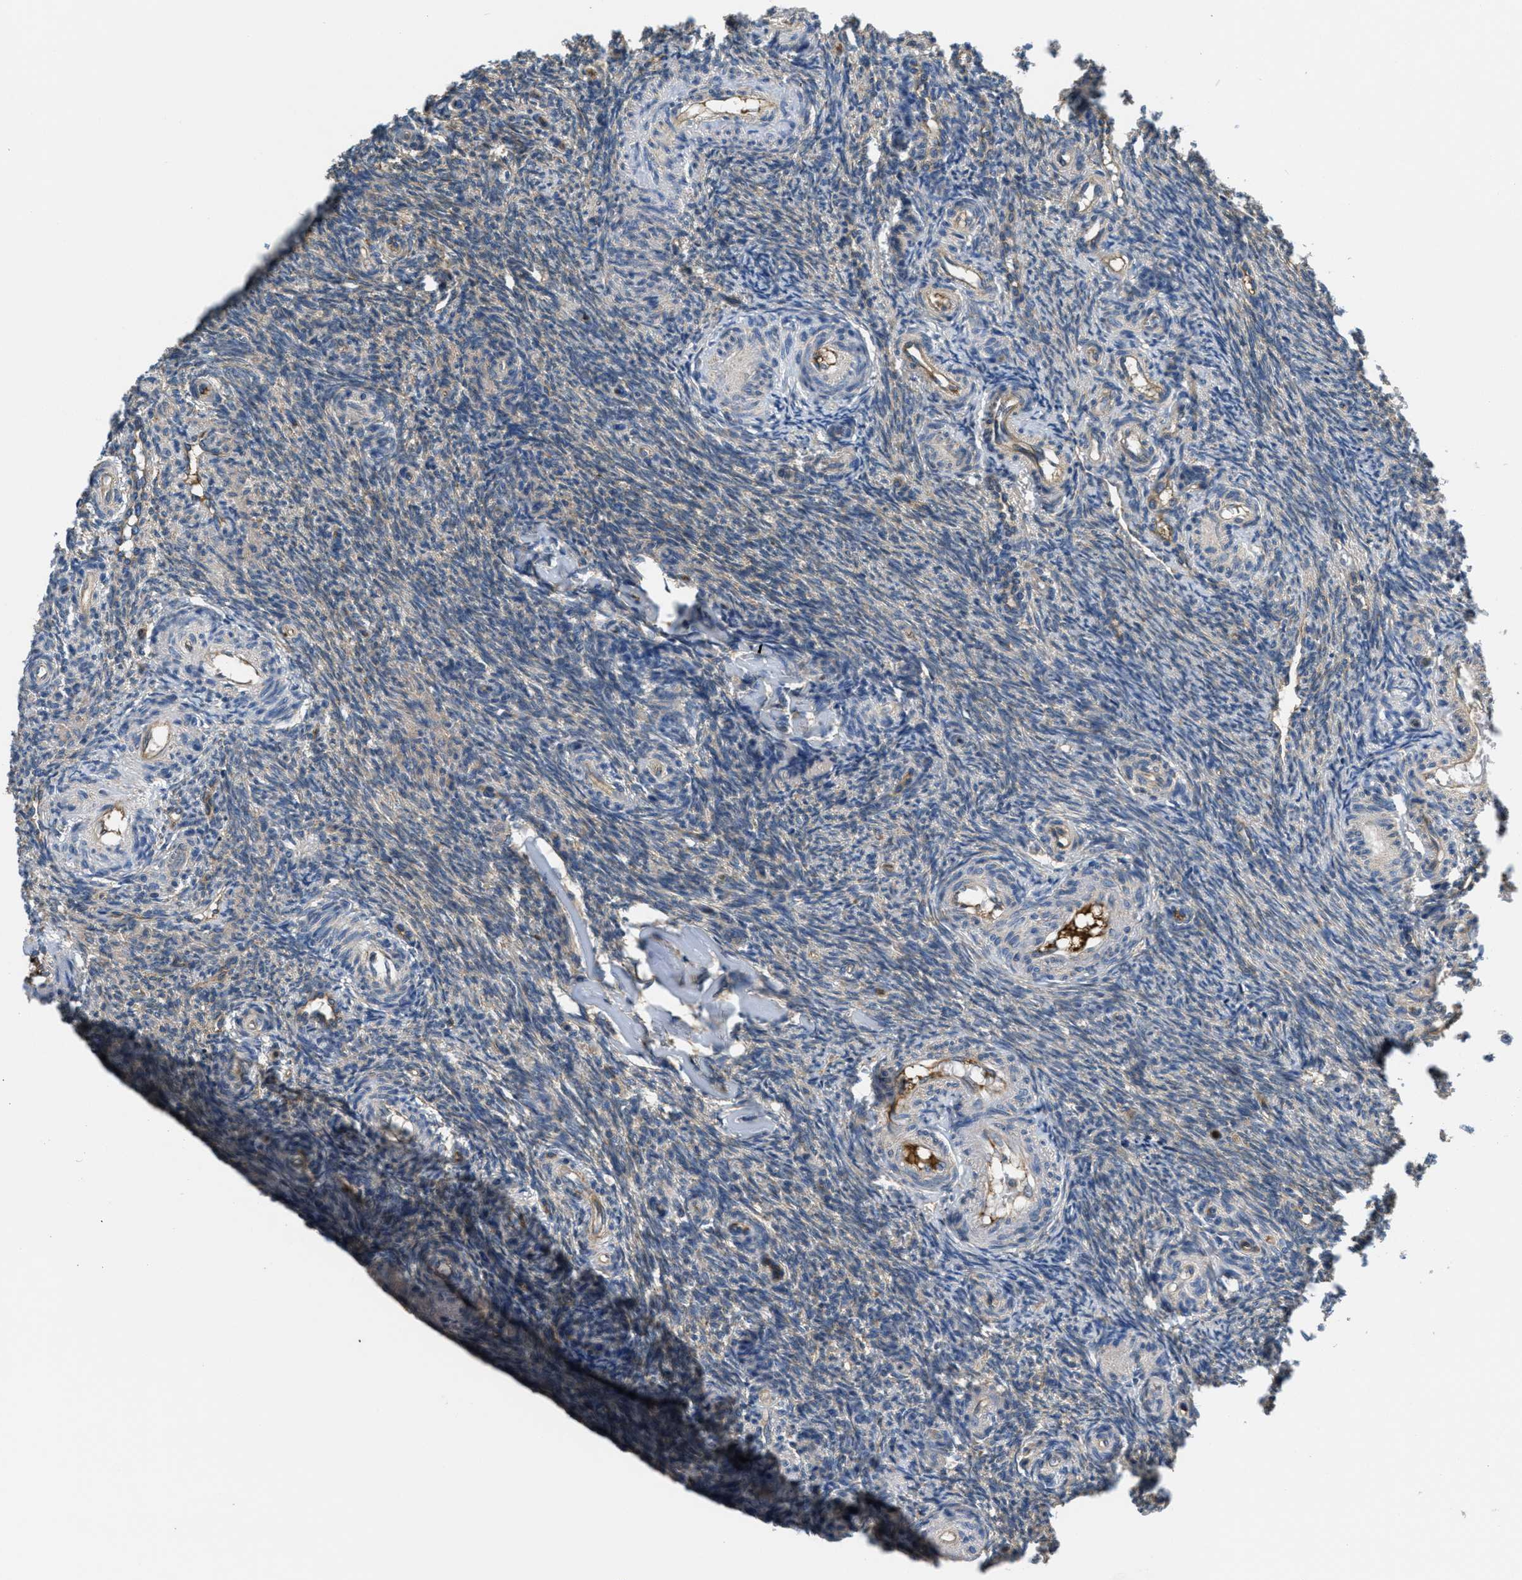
{"staining": {"intensity": "weak", "quantity": "25%-75%", "location": "cytoplasmic/membranous"}, "tissue": "ovary", "cell_type": "Follicle cells", "image_type": "normal", "snomed": [{"axis": "morphology", "description": "Normal tissue, NOS"}, {"axis": "topography", "description": "Ovary"}], "caption": "IHC (DAB) staining of benign human ovary reveals weak cytoplasmic/membranous protein expression in about 25%-75% of follicle cells.", "gene": "GALK1", "patient": {"sex": "female", "age": 41}}